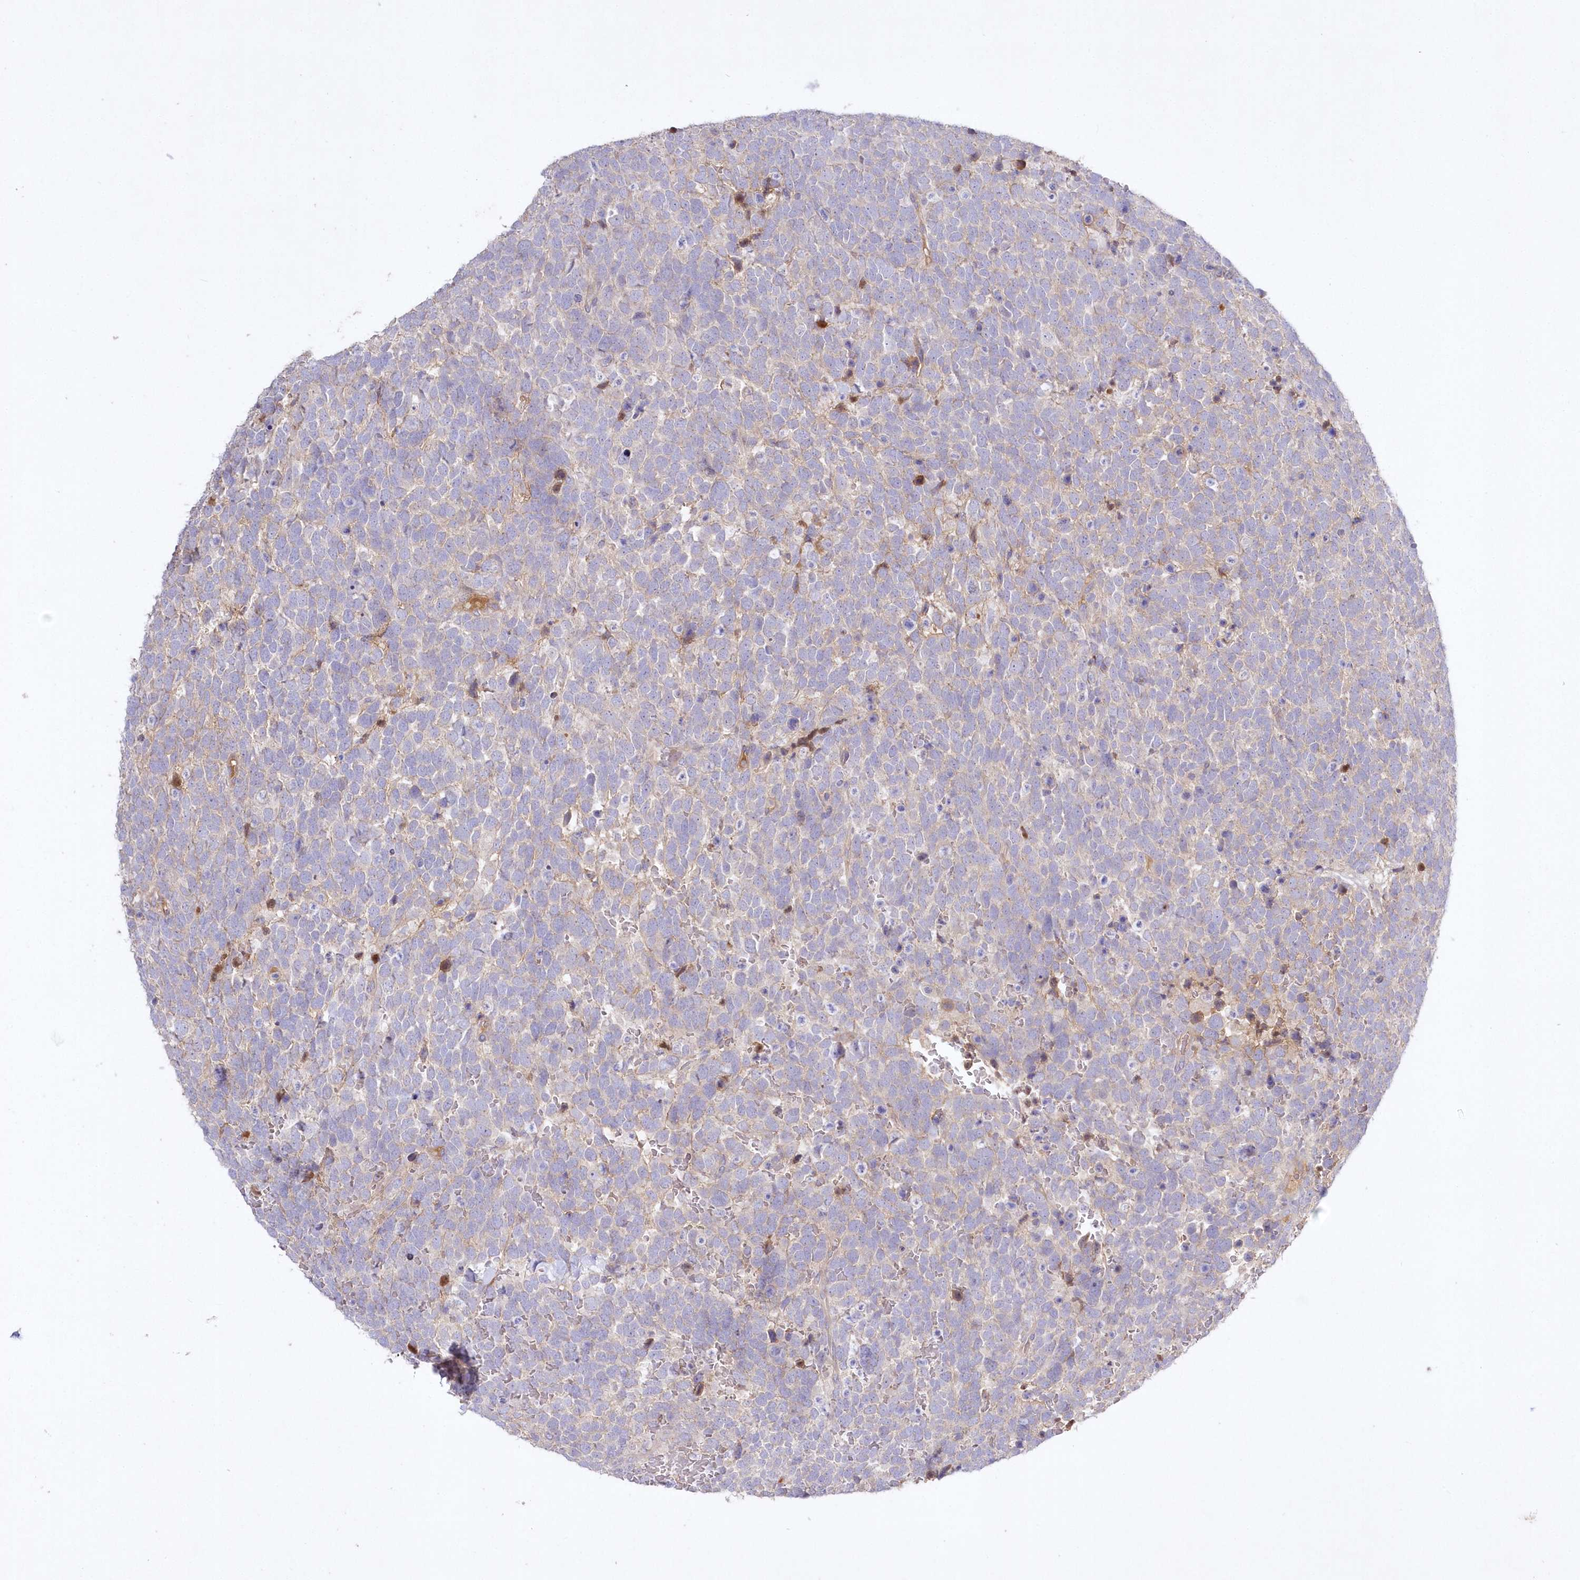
{"staining": {"intensity": "weak", "quantity": "<25%", "location": "cytoplasmic/membranous"}, "tissue": "urothelial cancer", "cell_type": "Tumor cells", "image_type": "cancer", "snomed": [{"axis": "morphology", "description": "Urothelial carcinoma, High grade"}, {"axis": "topography", "description": "Urinary bladder"}], "caption": "Tumor cells are negative for protein expression in human high-grade urothelial carcinoma.", "gene": "WBP1L", "patient": {"sex": "female", "age": 82}}